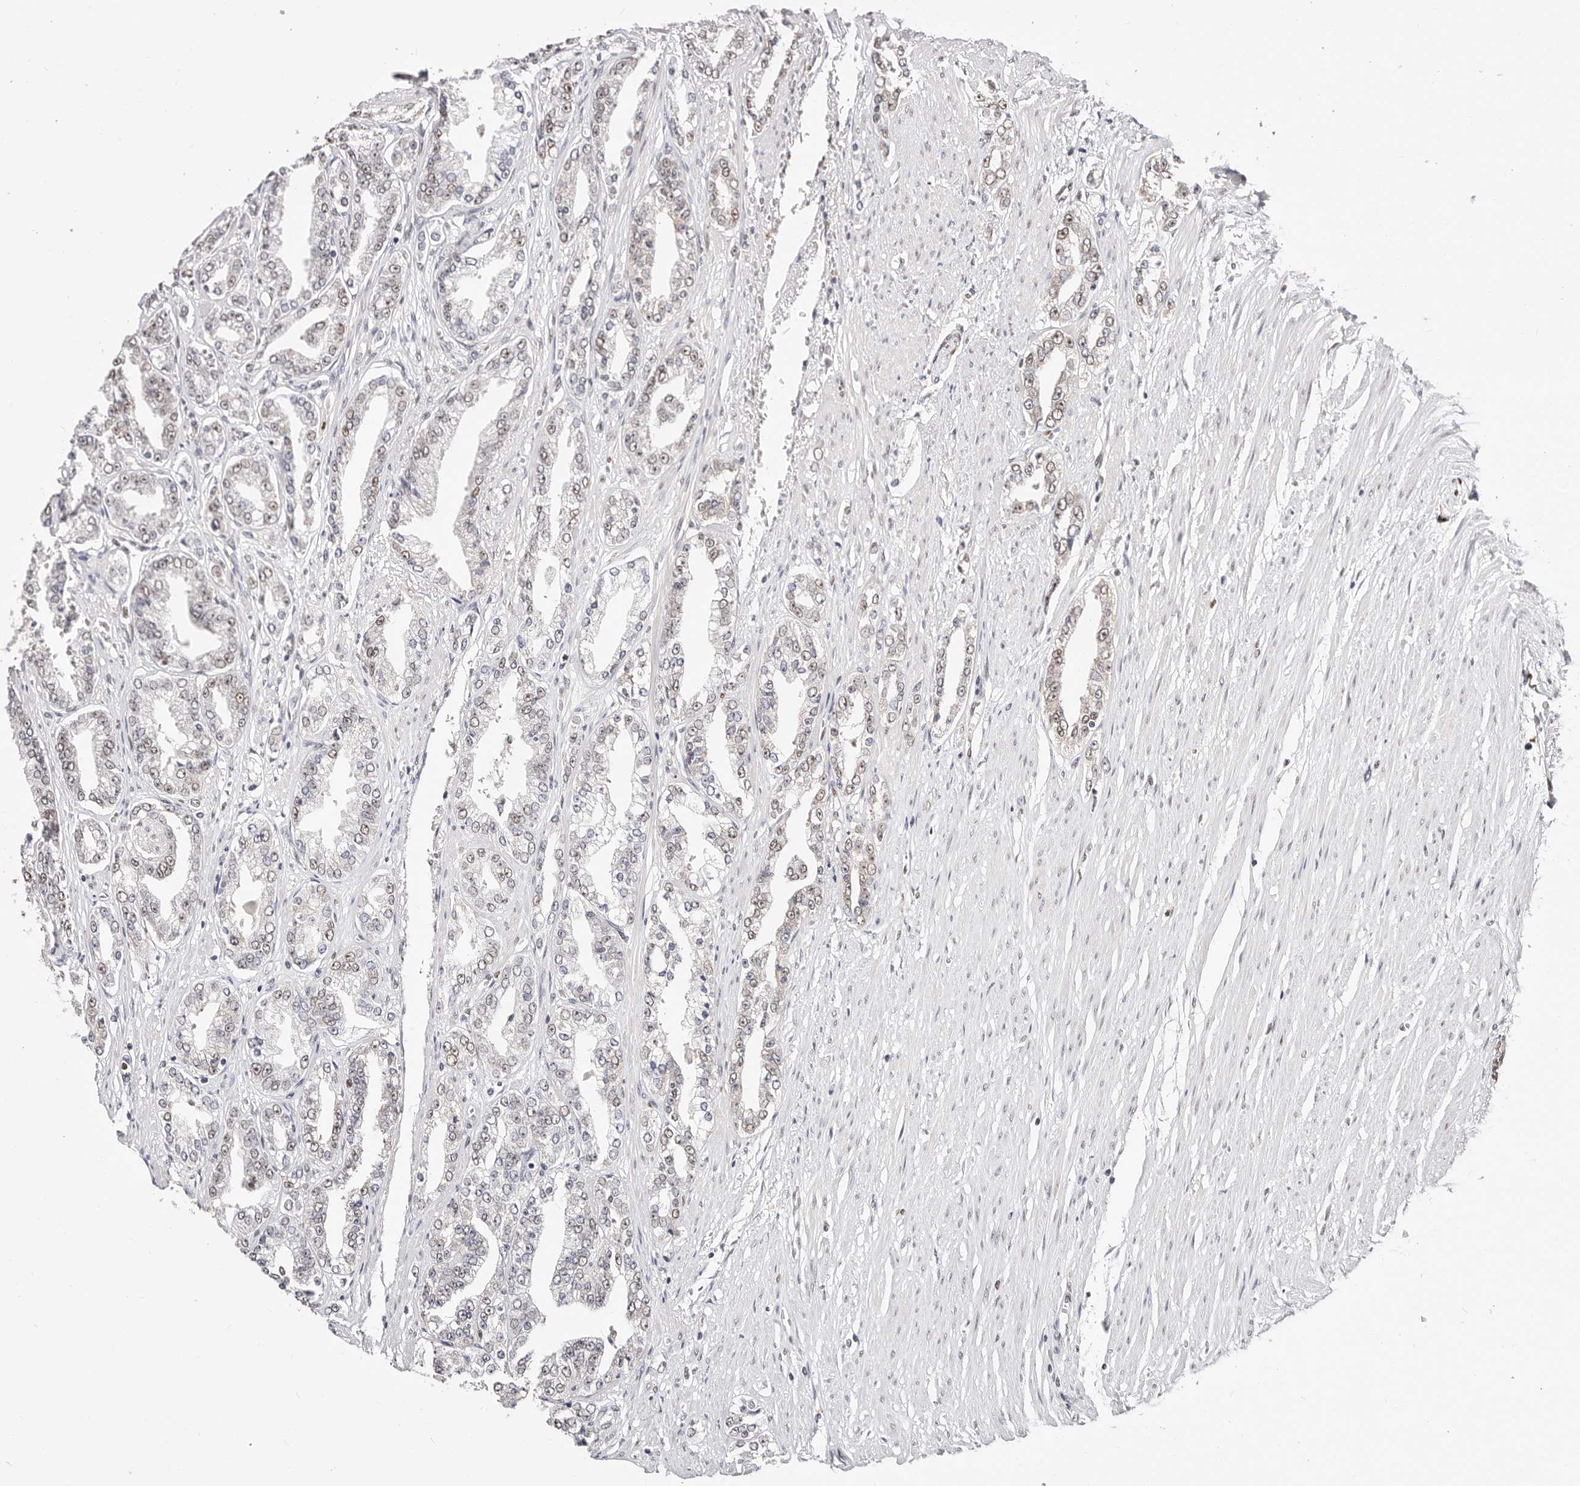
{"staining": {"intensity": "weak", "quantity": "<25%", "location": "nuclear"}, "tissue": "prostate cancer", "cell_type": "Tumor cells", "image_type": "cancer", "snomed": [{"axis": "morphology", "description": "Adenocarcinoma, High grade"}, {"axis": "topography", "description": "Prostate"}], "caption": "DAB immunohistochemical staining of prostate adenocarcinoma (high-grade) shows no significant positivity in tumor cells.", "gene": "TKT", "patient": {"sex": "male", "age": 71}}